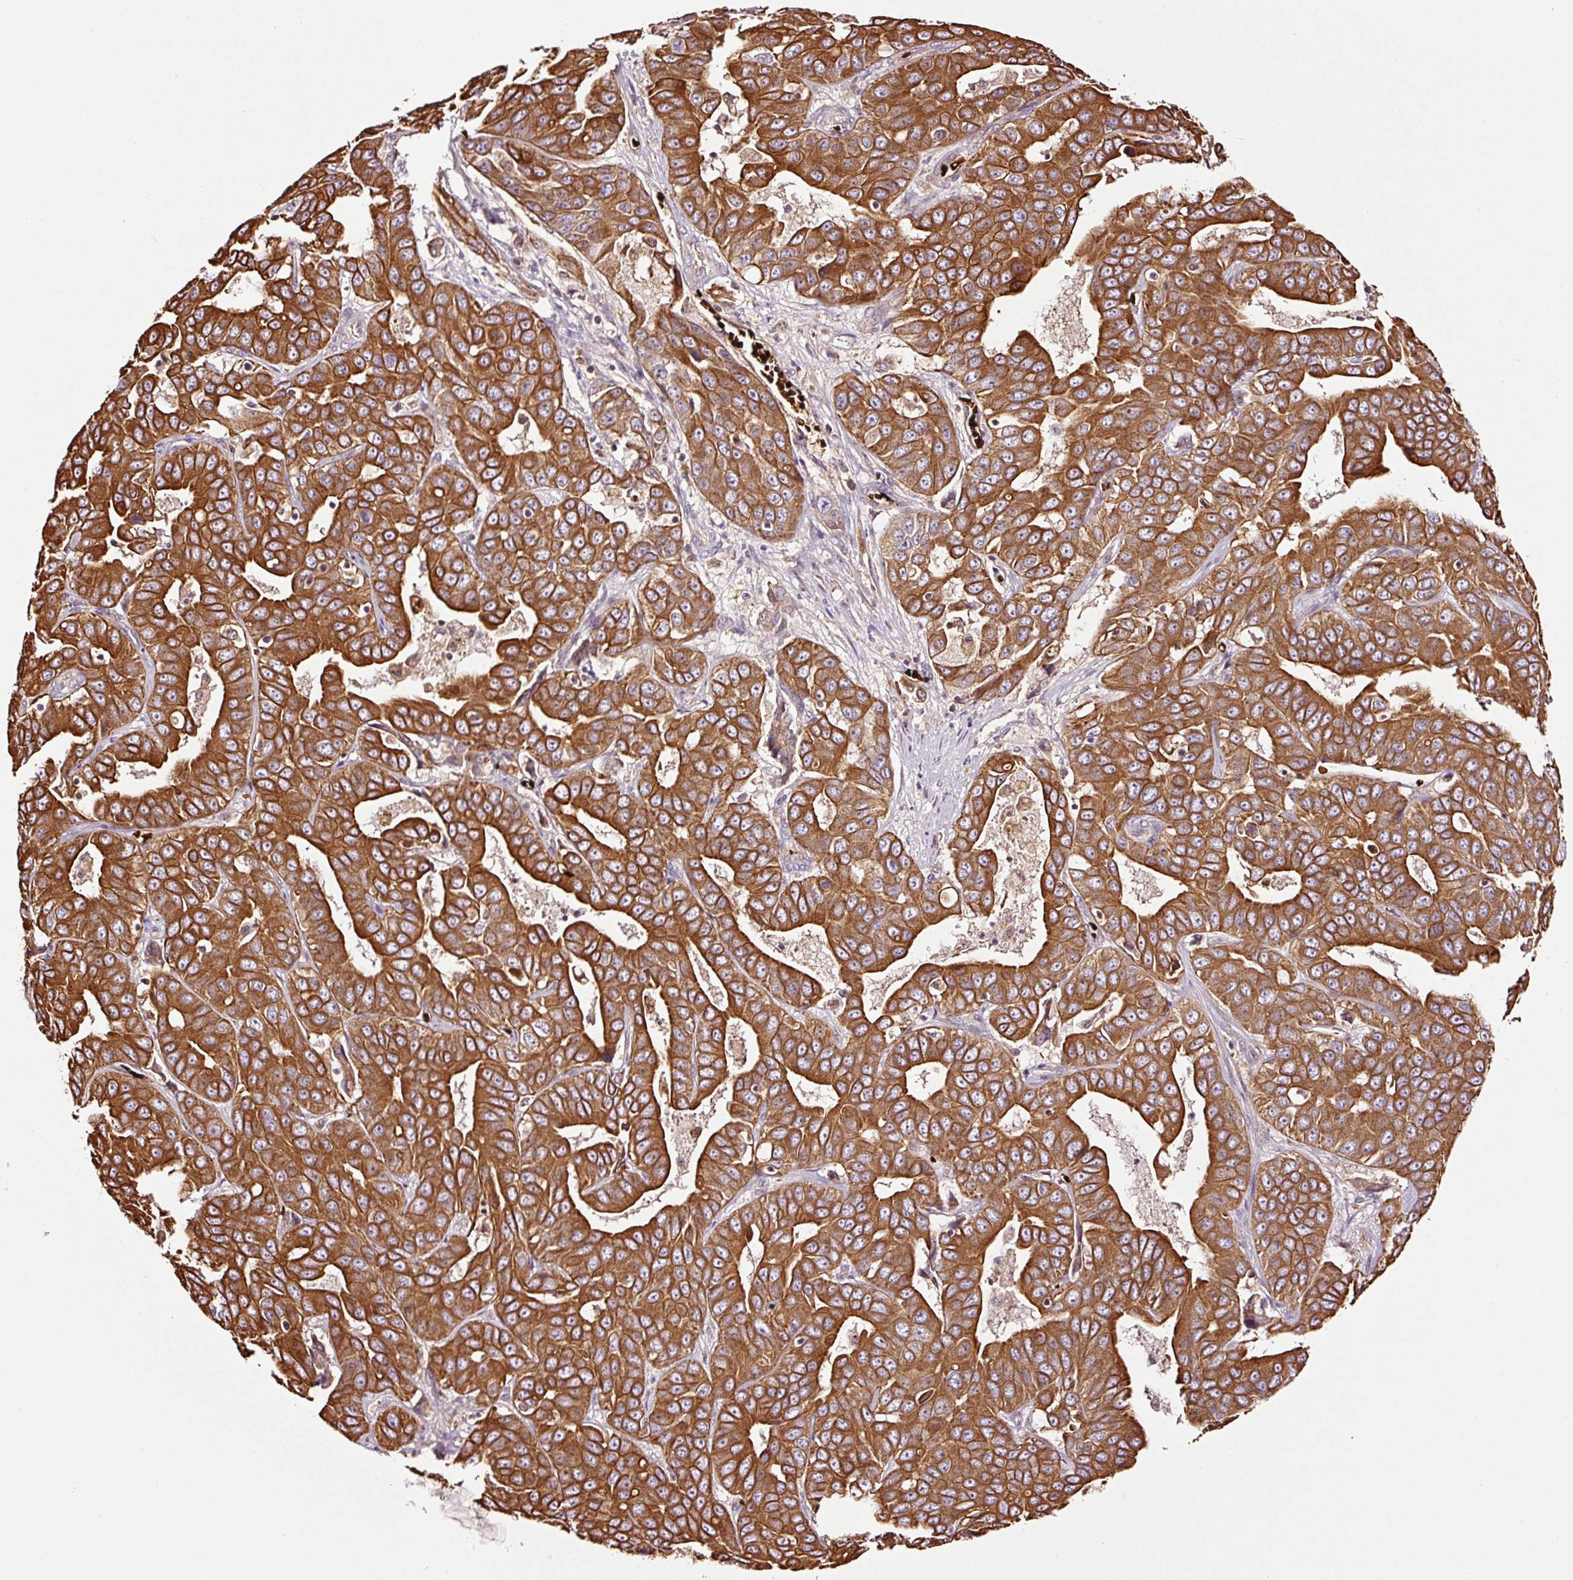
{"staining": {"intensity": "strong", "quantity": ">75%", "location": "cytoplasmic/membranous"}, "tissue": "liver cancer", "cell_type": "Tumor cells", "image_type": "cancer", "snomed": [{"axis": "morphology", "description": "Cholangiocarcinoma"}, {"axis": "topography", "description": "Liver"}], "caption": "Immunohistochemistry of human liver cancer (cholangiocarcinoma) reveals high levels of strong cytoplasmic/membranous expression in approximately >75% of tumor cells. The staining is performed using DAB brown chromogen to label protein expression. The nuclei are counter-stained blue using hematoxylin.", "gene": "PGLYRP2", "patient": {"sex": "female", "age": 52}}